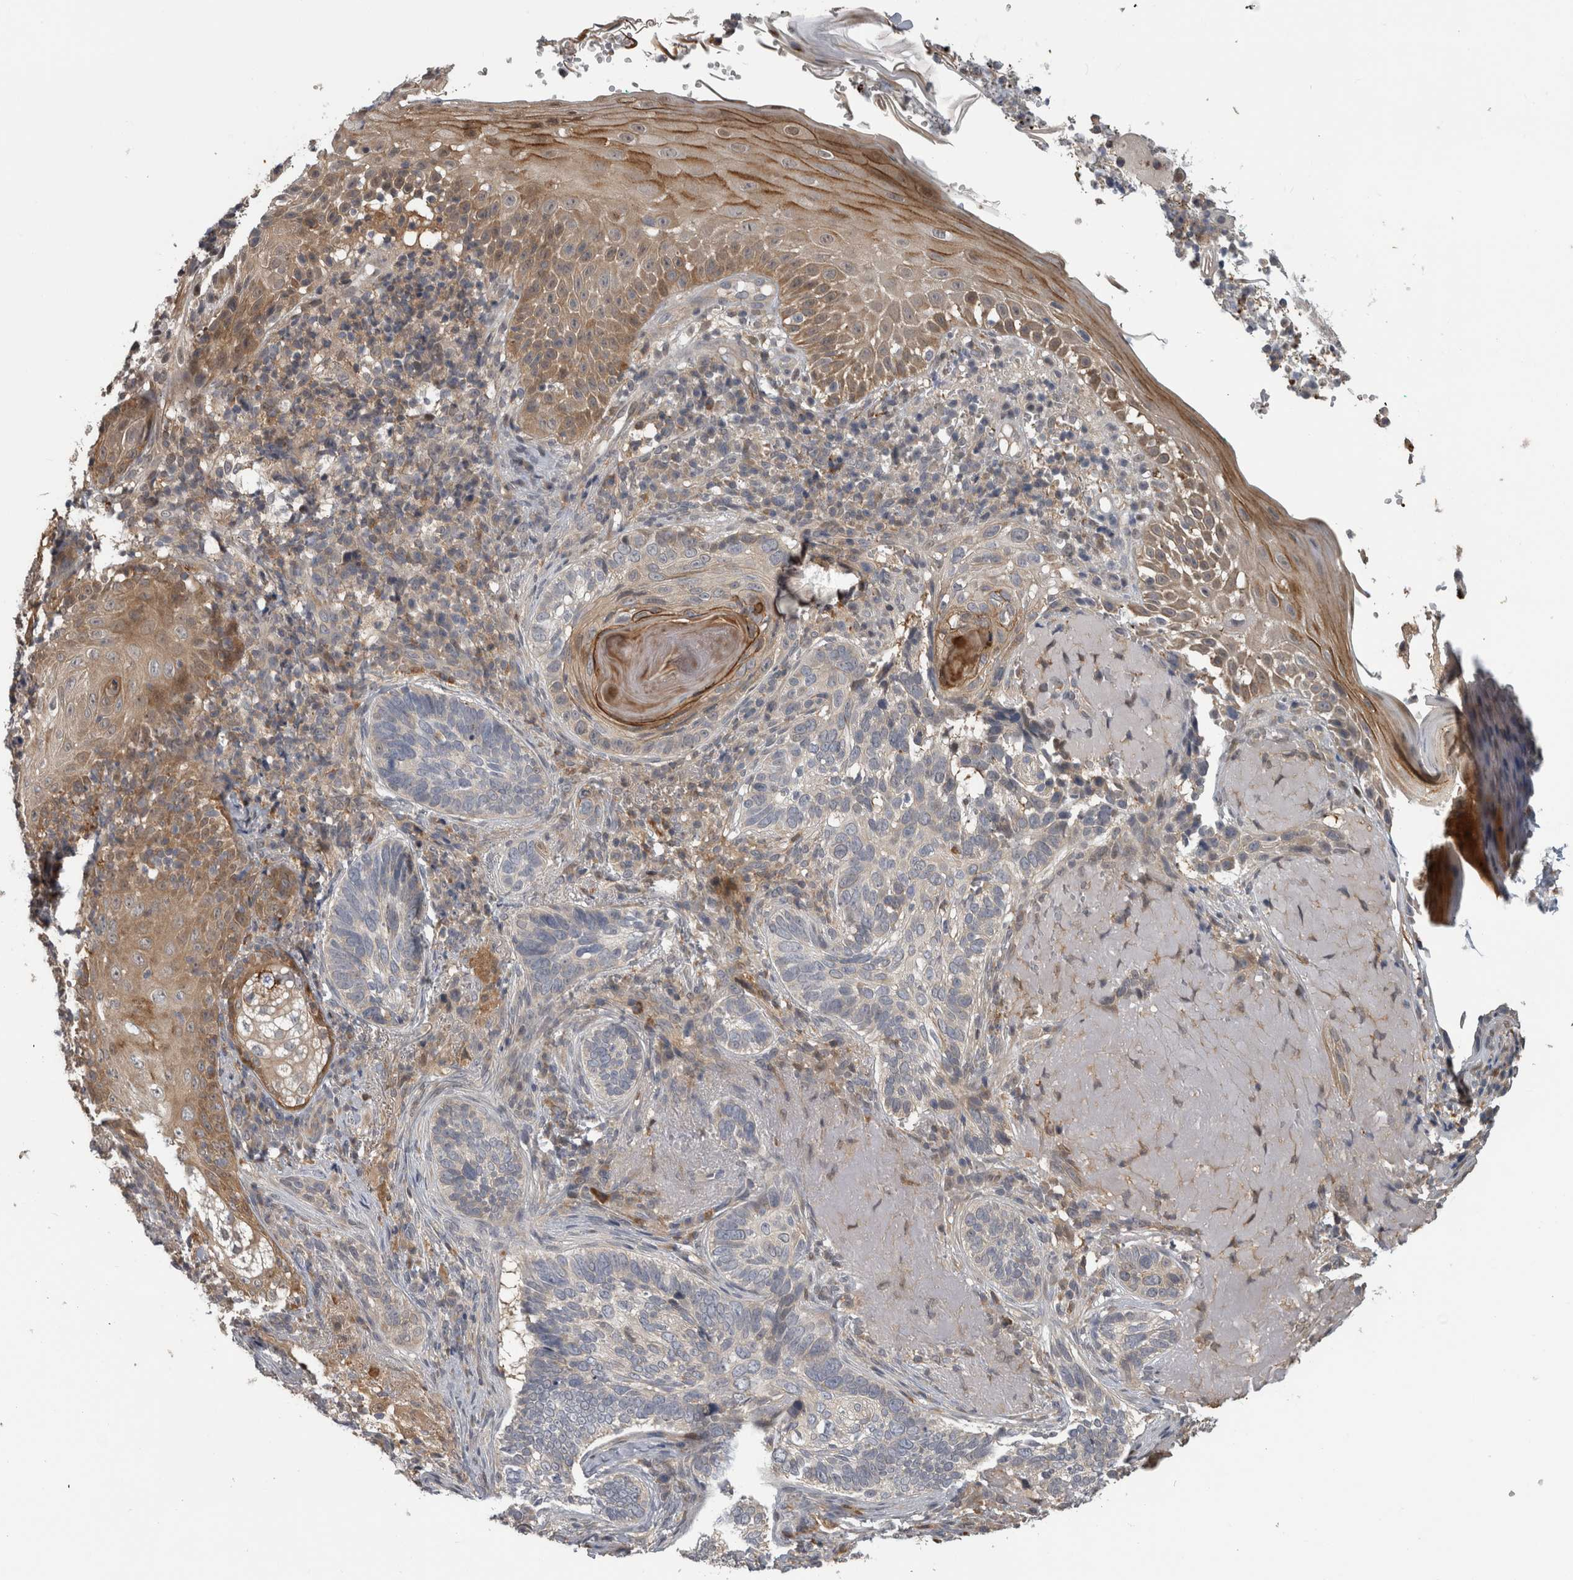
{"staining": {"intensity": "negative", "quantity": "none", "location": "none"}, "tissue": "skin cancer", "cell_type": "Tumor cells", "image_type": "cancer", "snomed": [{"axis": "morphology", "description": "Basal cell carcinoma"}, {"axis": "topography", "description": "Skin"}], "caption": "Immunohistochemistry of human skin cancer exhibits no positivity in tumor cells. Brightfield microscopy of IHC stained with DAB (brown) and hematoxylin (blue), captured at high magnification.", "gene": "USH1G", "patient": {"sex": "female", "age": 89}}